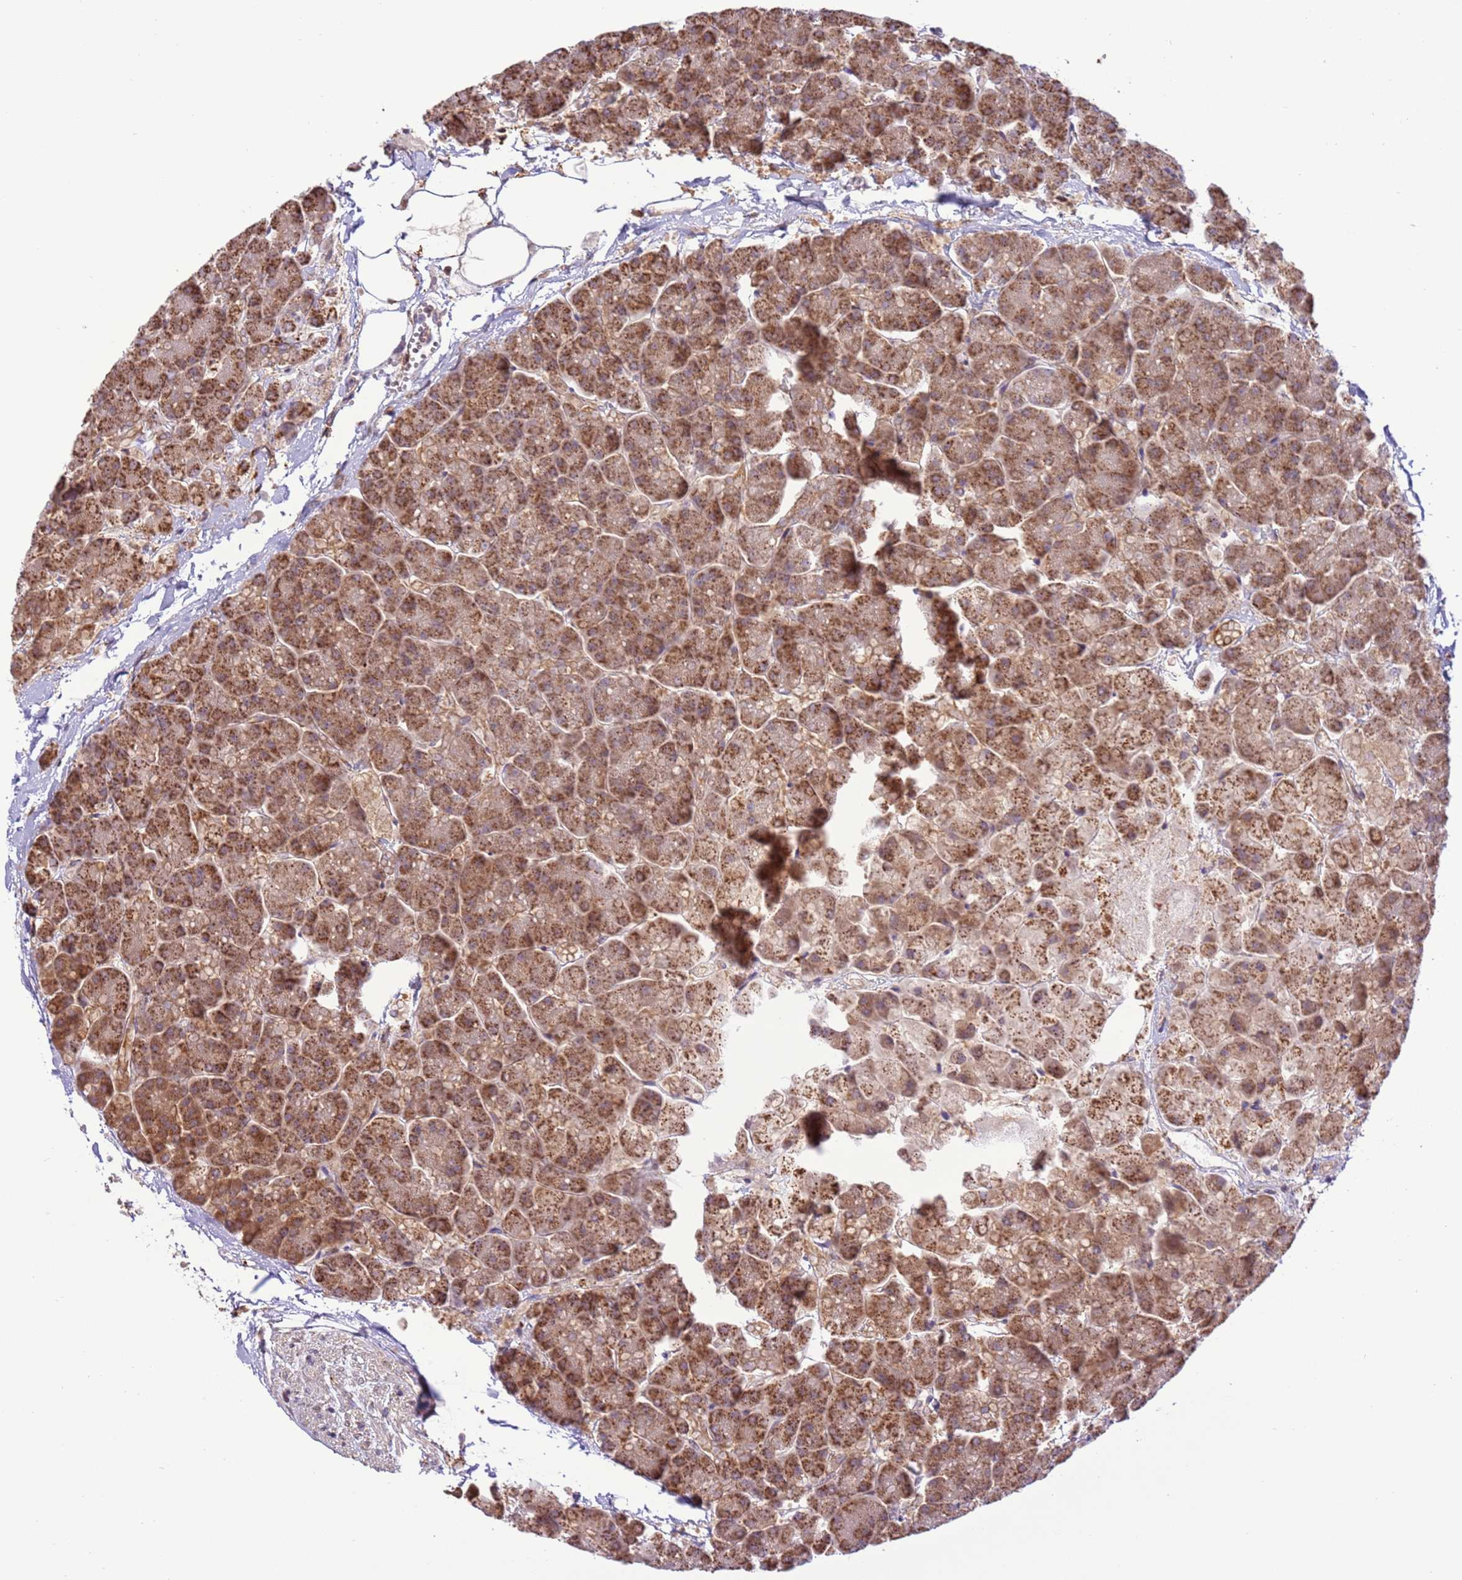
{"staining": {"intensity": "moderate", "quantity": ">75%", "location": "cytoplasmic/membranous,nuclear"}, "tissue": "pancreas", "cell_type": "Exocrine glandular cells", "image_type": "normal", "snomed": [{"axis": "morphology", "description": "Normal tissue, NOS"}, {"axis": "topography", "description": "Pancreas"}, {"axis": "topography", "description": "Peripheral nerve tissue"}], "caption": "Protein analysis of unremarkable pancreas displays moderate cytoplasmic/membranous,nuclear staining in approximately >75% of exocrine glandular cells.", "gene": "SCARA3", "patient": {"sex": "male", "age": 54}}